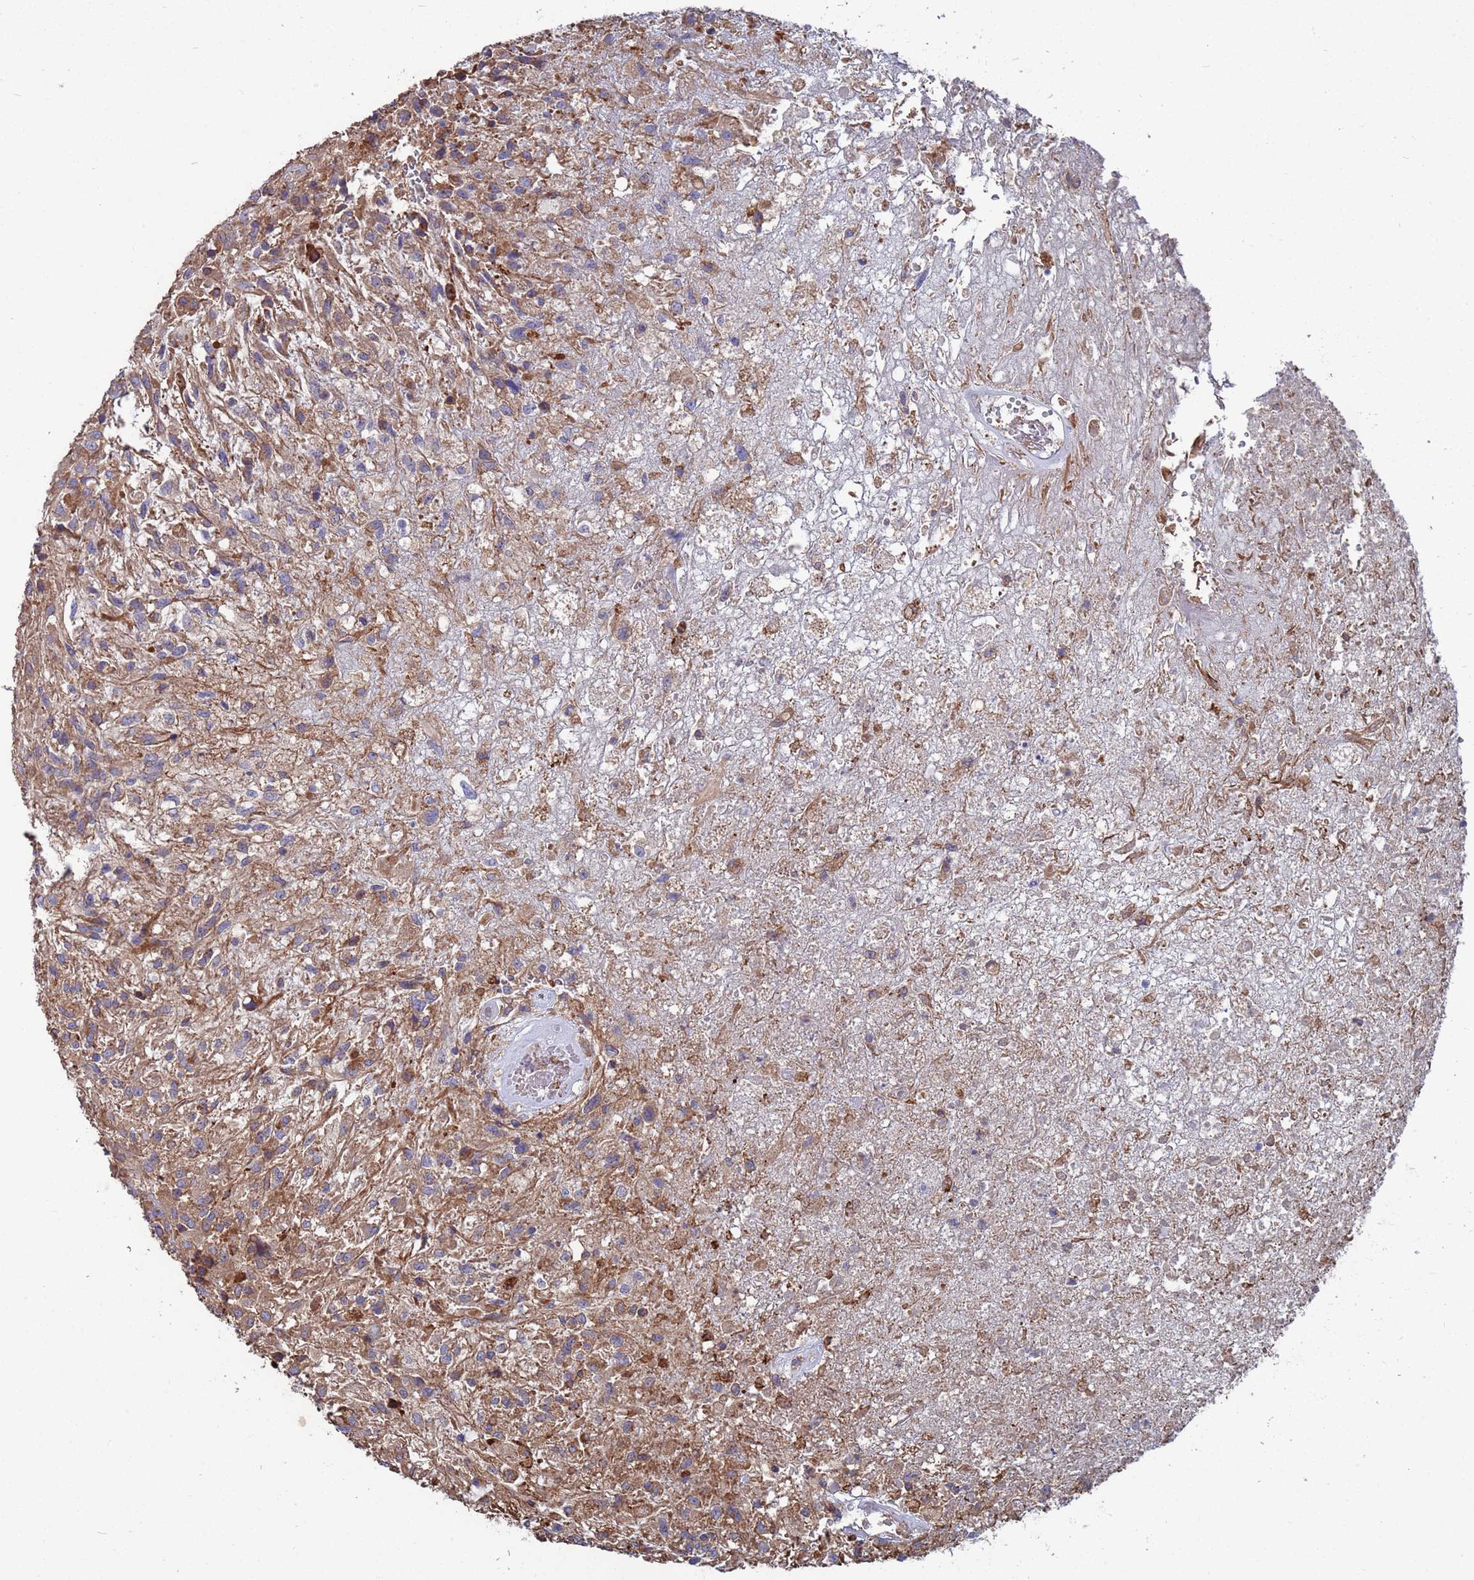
{"staining": {"intensity": "weak", "quantity": "<25%", "location": "cytoplasmic/membranous"}, "tissue": "glioma", "cell_type": "Tumor cells", "image_type": "cancer", "snomed": [{"axis": "morphology", "description": "Glioma, malignant, High grade"}, {"axis": "topography", "description": "Brain"}], "caption": "A micrograph of human malignant glioma (high-grade) is negative for staining in tumor cells.", "gene": "PYCR1", "patient": {"sex": "male", "age": 56}}